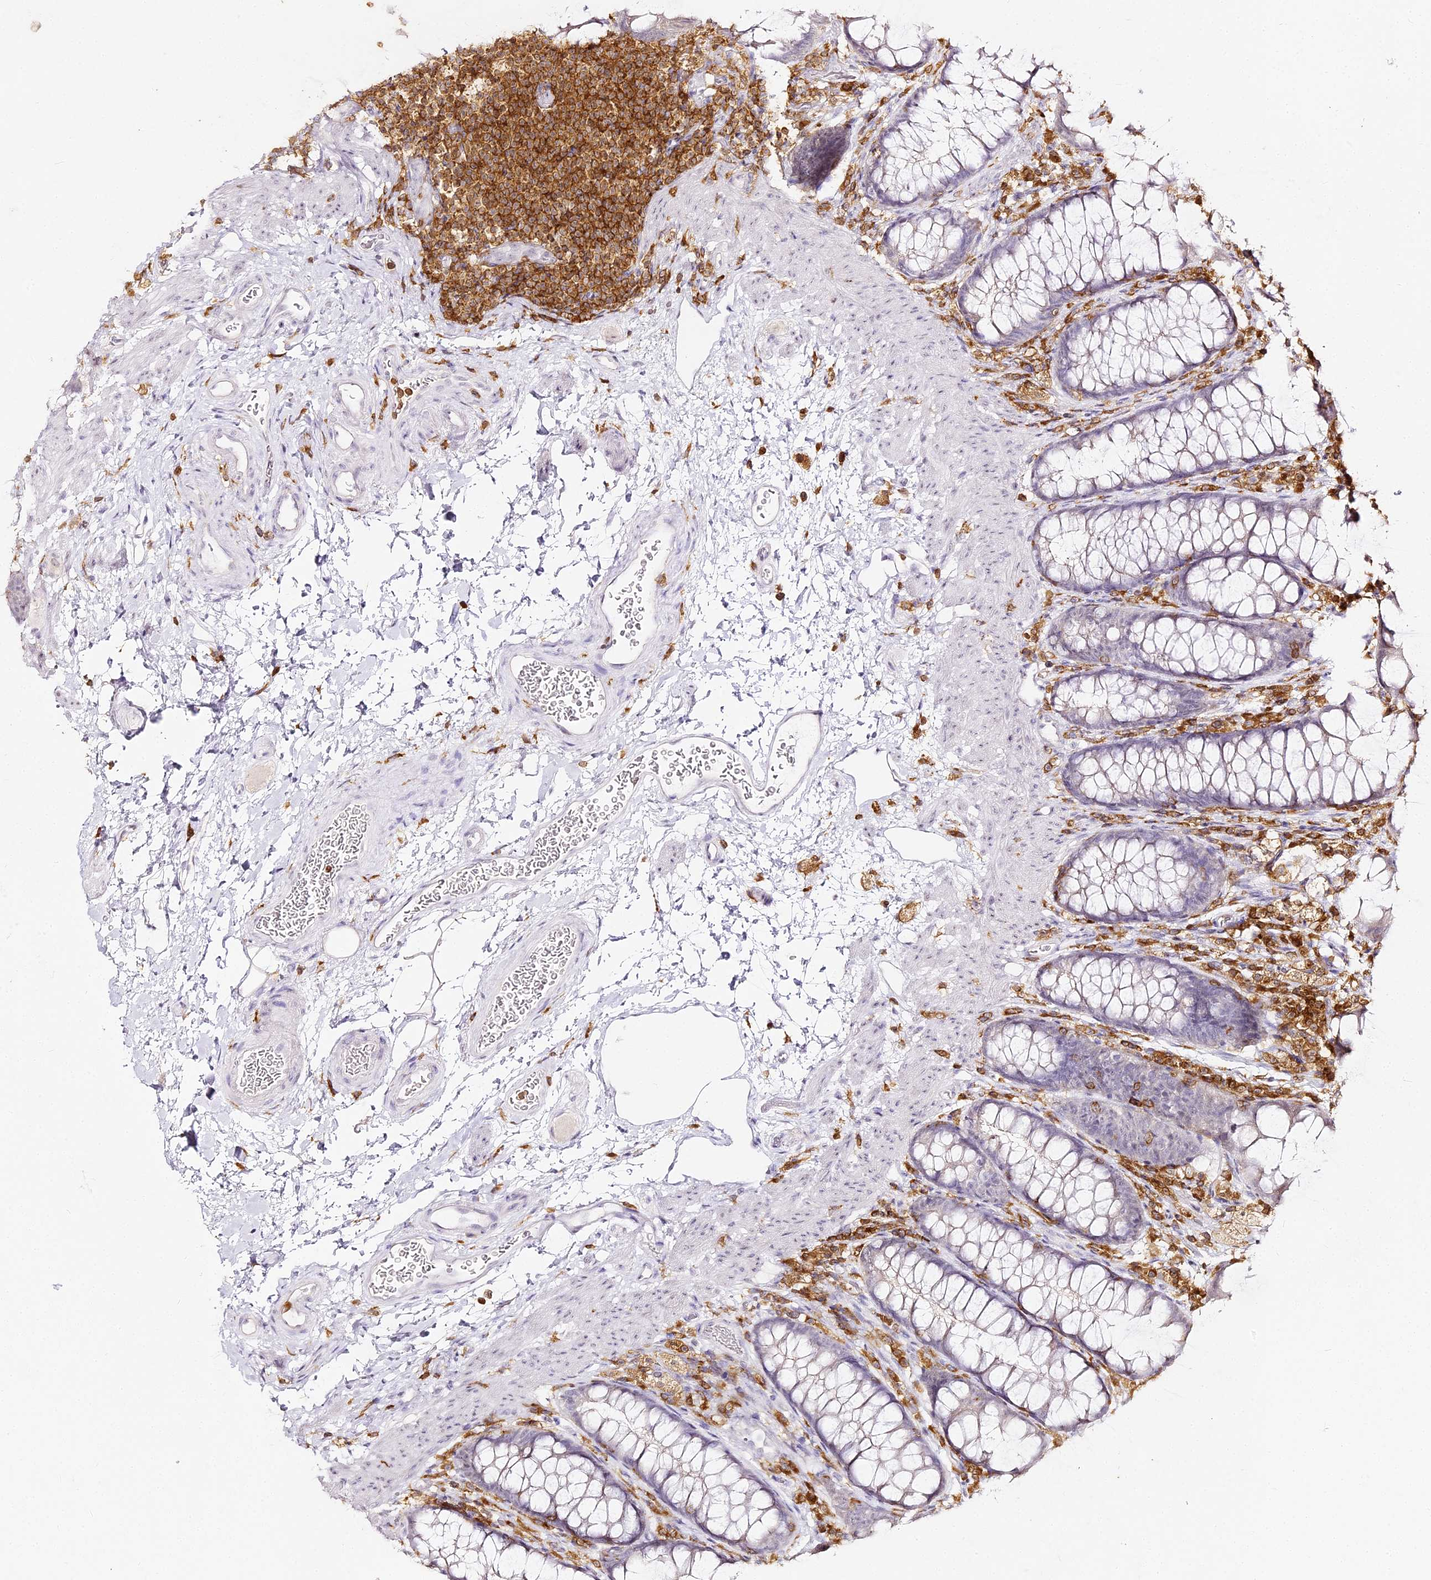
{"staining": {"intensity": "negative", "quantity": "none", "location": "none"}, "tissue": "colon", "cell_type": "Endothelial cells", "image_type": "normal", "snomed": [{"axis": "morphology", "description": "Normal tissue, NOS"}, {"axis": "topography", "description": "Colon"}], "caption": "Immunohistochemistry micrograph of normal human colon stained for a protein (brown), which exhibits no staining in endothelial cells.", "gene": "DOCK2", "patient": {"sex": "female", "age": 62}}